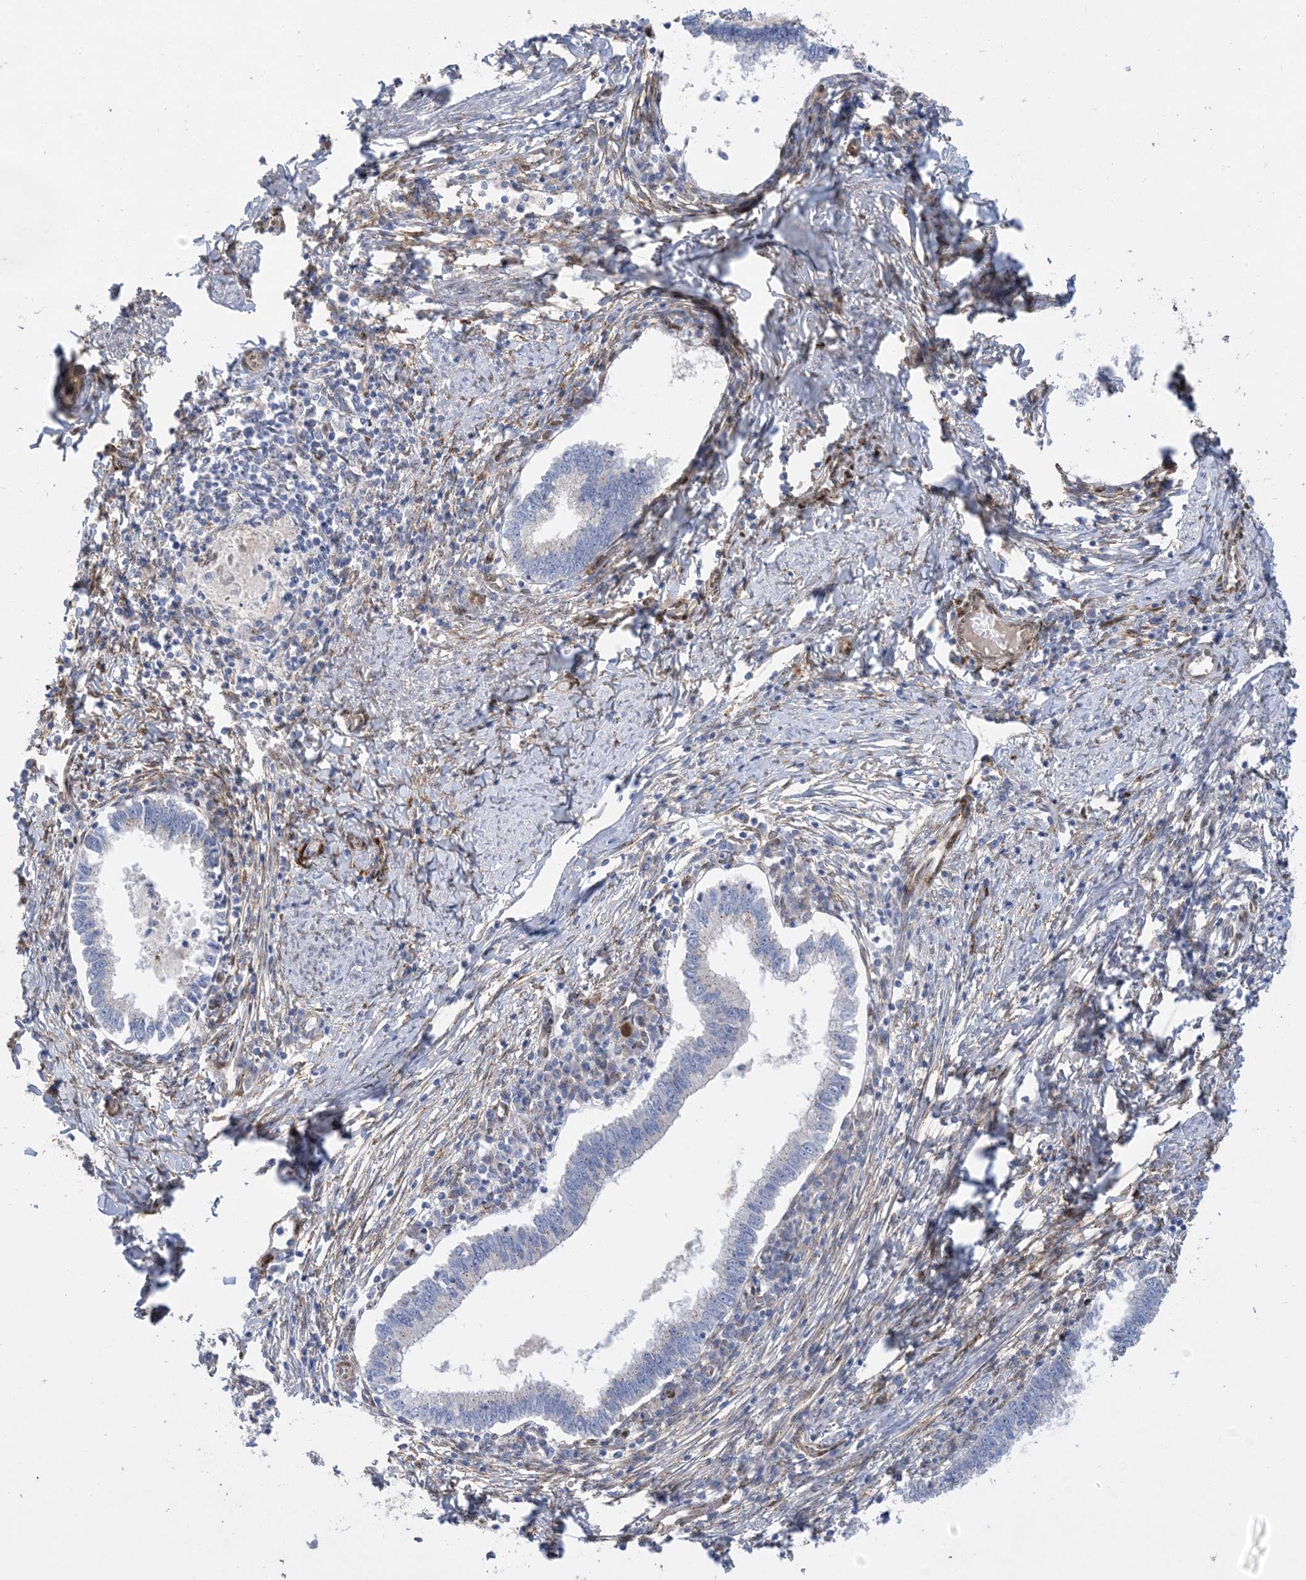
{"staining": {"intensity": "negative", "quantity": "none", "location": "none"}, "tissue": "cervical cancer", "cell_type": "Tumor cells", "image_type": "cancer", "snomed": [{"axis": "morphology", "description": "Adenocarcinoma, NOS"}, {"axis": "topography", "description": "Cervix"}], "caption": "This is an immunohistochemistry (IHC) micrograph of cervical adenocarcinoma. There is no positivity in tumor cells.", "gene": "RBMS3", "patient": {"sex": "female", "age": 36}}